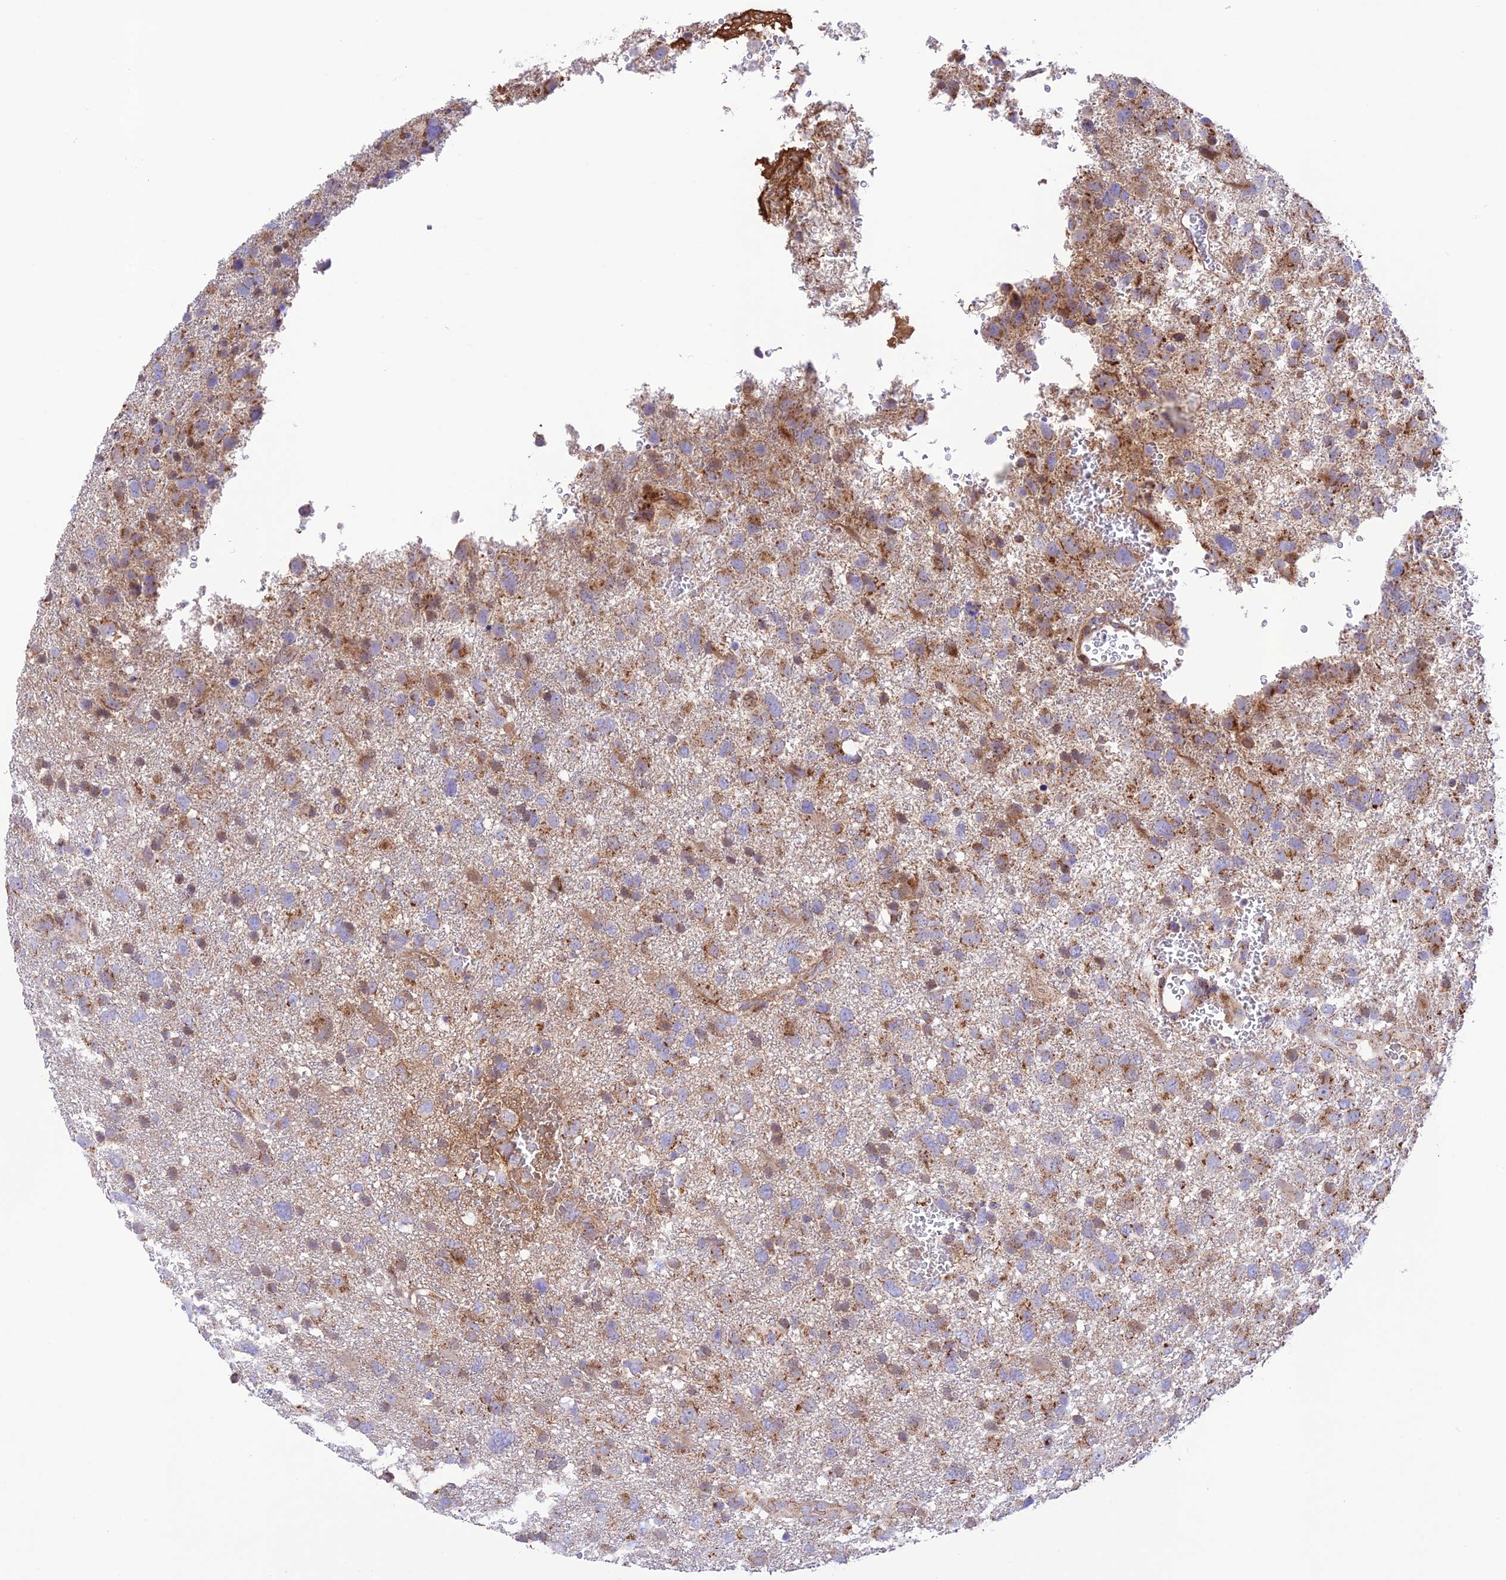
{"staining": {"intensity": "moderate", "quantity": "25%-75%", "location": "cytoplasmic/membranous"}, "tissue": "glioma", "cell_type": "Tumor cells", "image_type": "cancer", "snomed": [{"axis": "morphology", "description": "Glioma, malignant, High grade"}, {"axis": "topography", "description": "Brain"}], "caption": "Human malignant glioma (high-grade) stained for a protein (brown) exhibits moderate cytoplasmic/membranous positive expression in about 25%-75% of tumor cells.", "gene": "UAP1L1", "patient": {"sex": "male", "age": 61}}